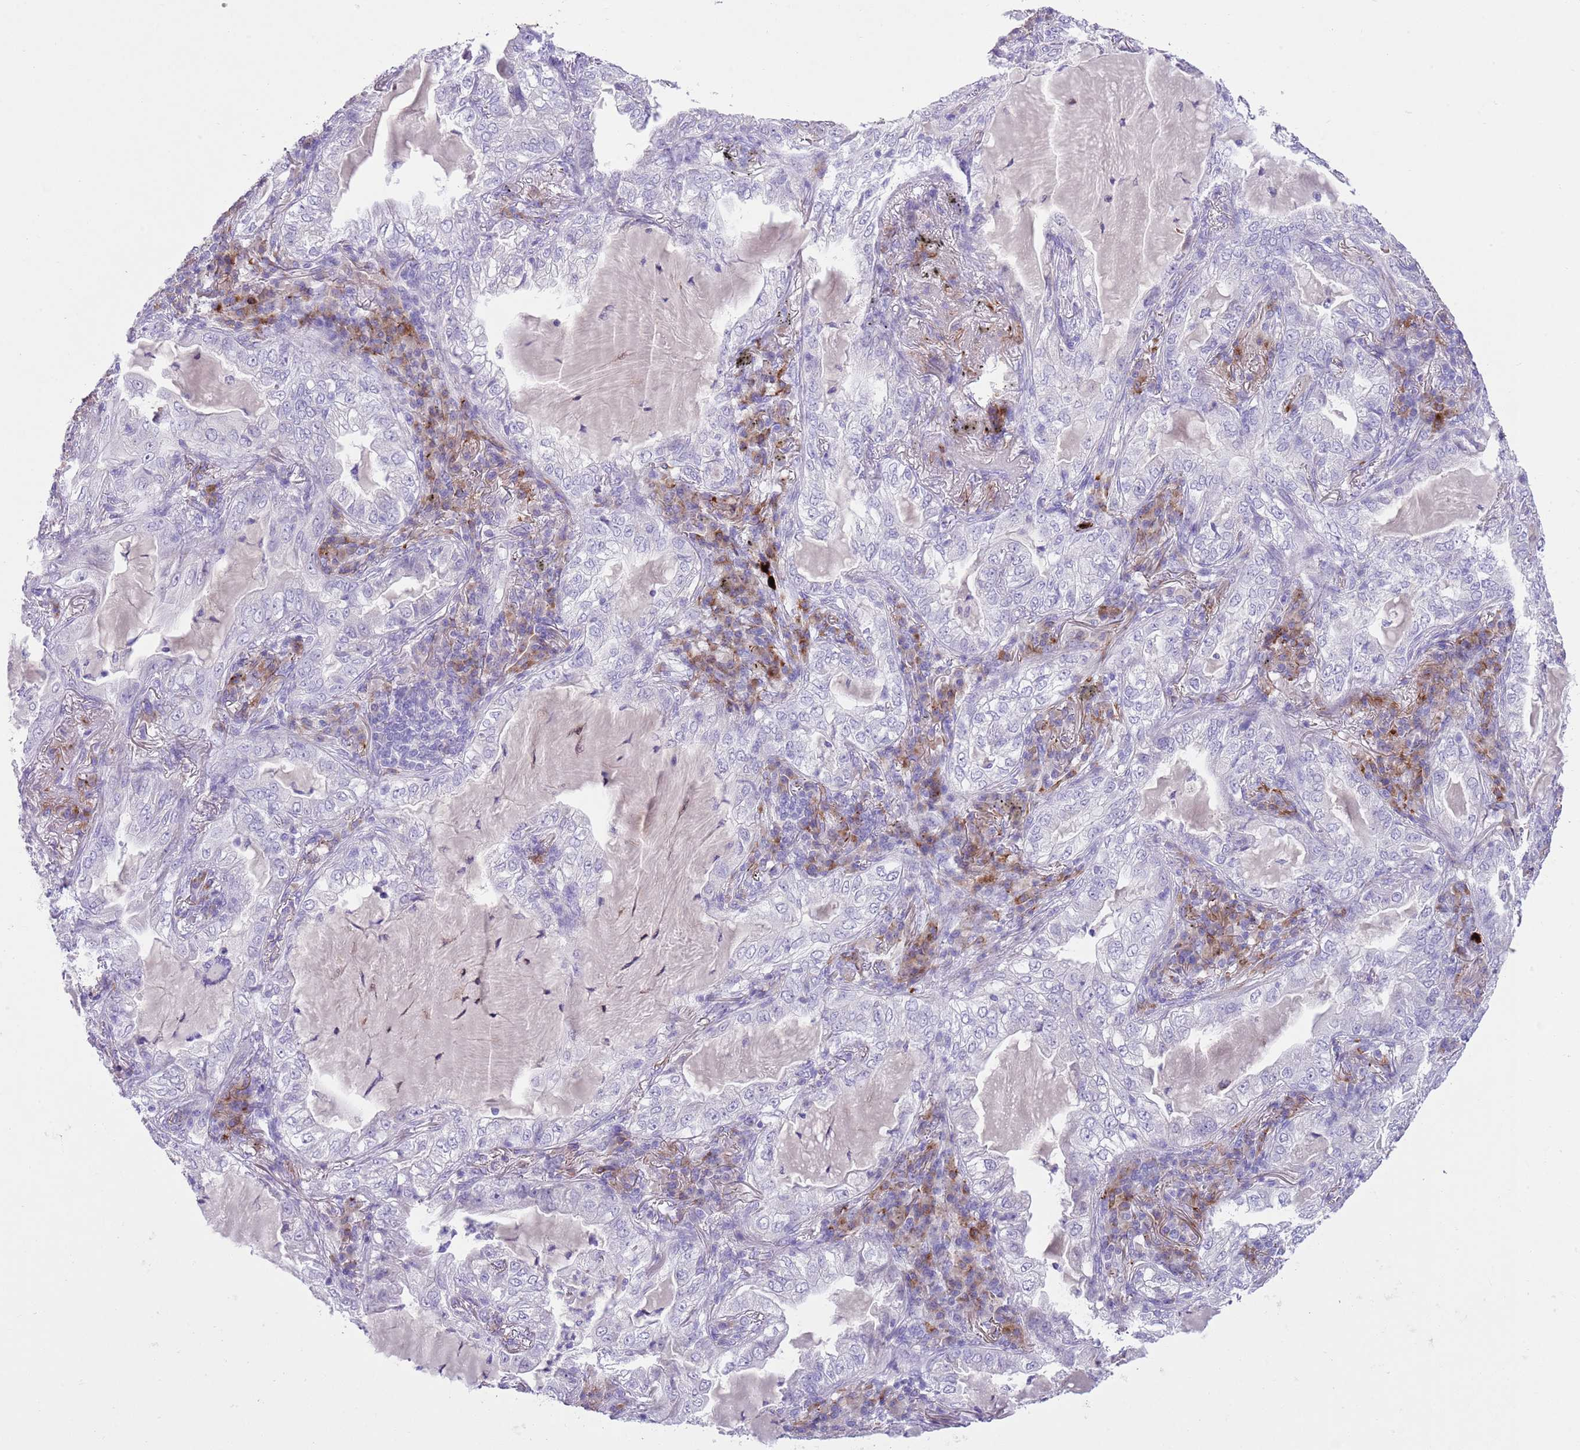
{"staining": {"intensity": "negative", "quantity": "none", "location": "none"}, "tissue": "lung cancer", "cell_type": "Tumor cells", "image_type": "cancer", "snomed": [{"axis": "morphology", "description": "Adenocarcinoma, NOS"}, {"axis": "topography", "description": "Lung"}], "caption": "Tumor cells show no significant staining in lung adenocarcinoma. The staining is performed using DAB brown chromogen with nuclei counter-stained in using hematoxylin.", "gene": "CLEC2A", "patient": {"sex": "female", "age": 73}}